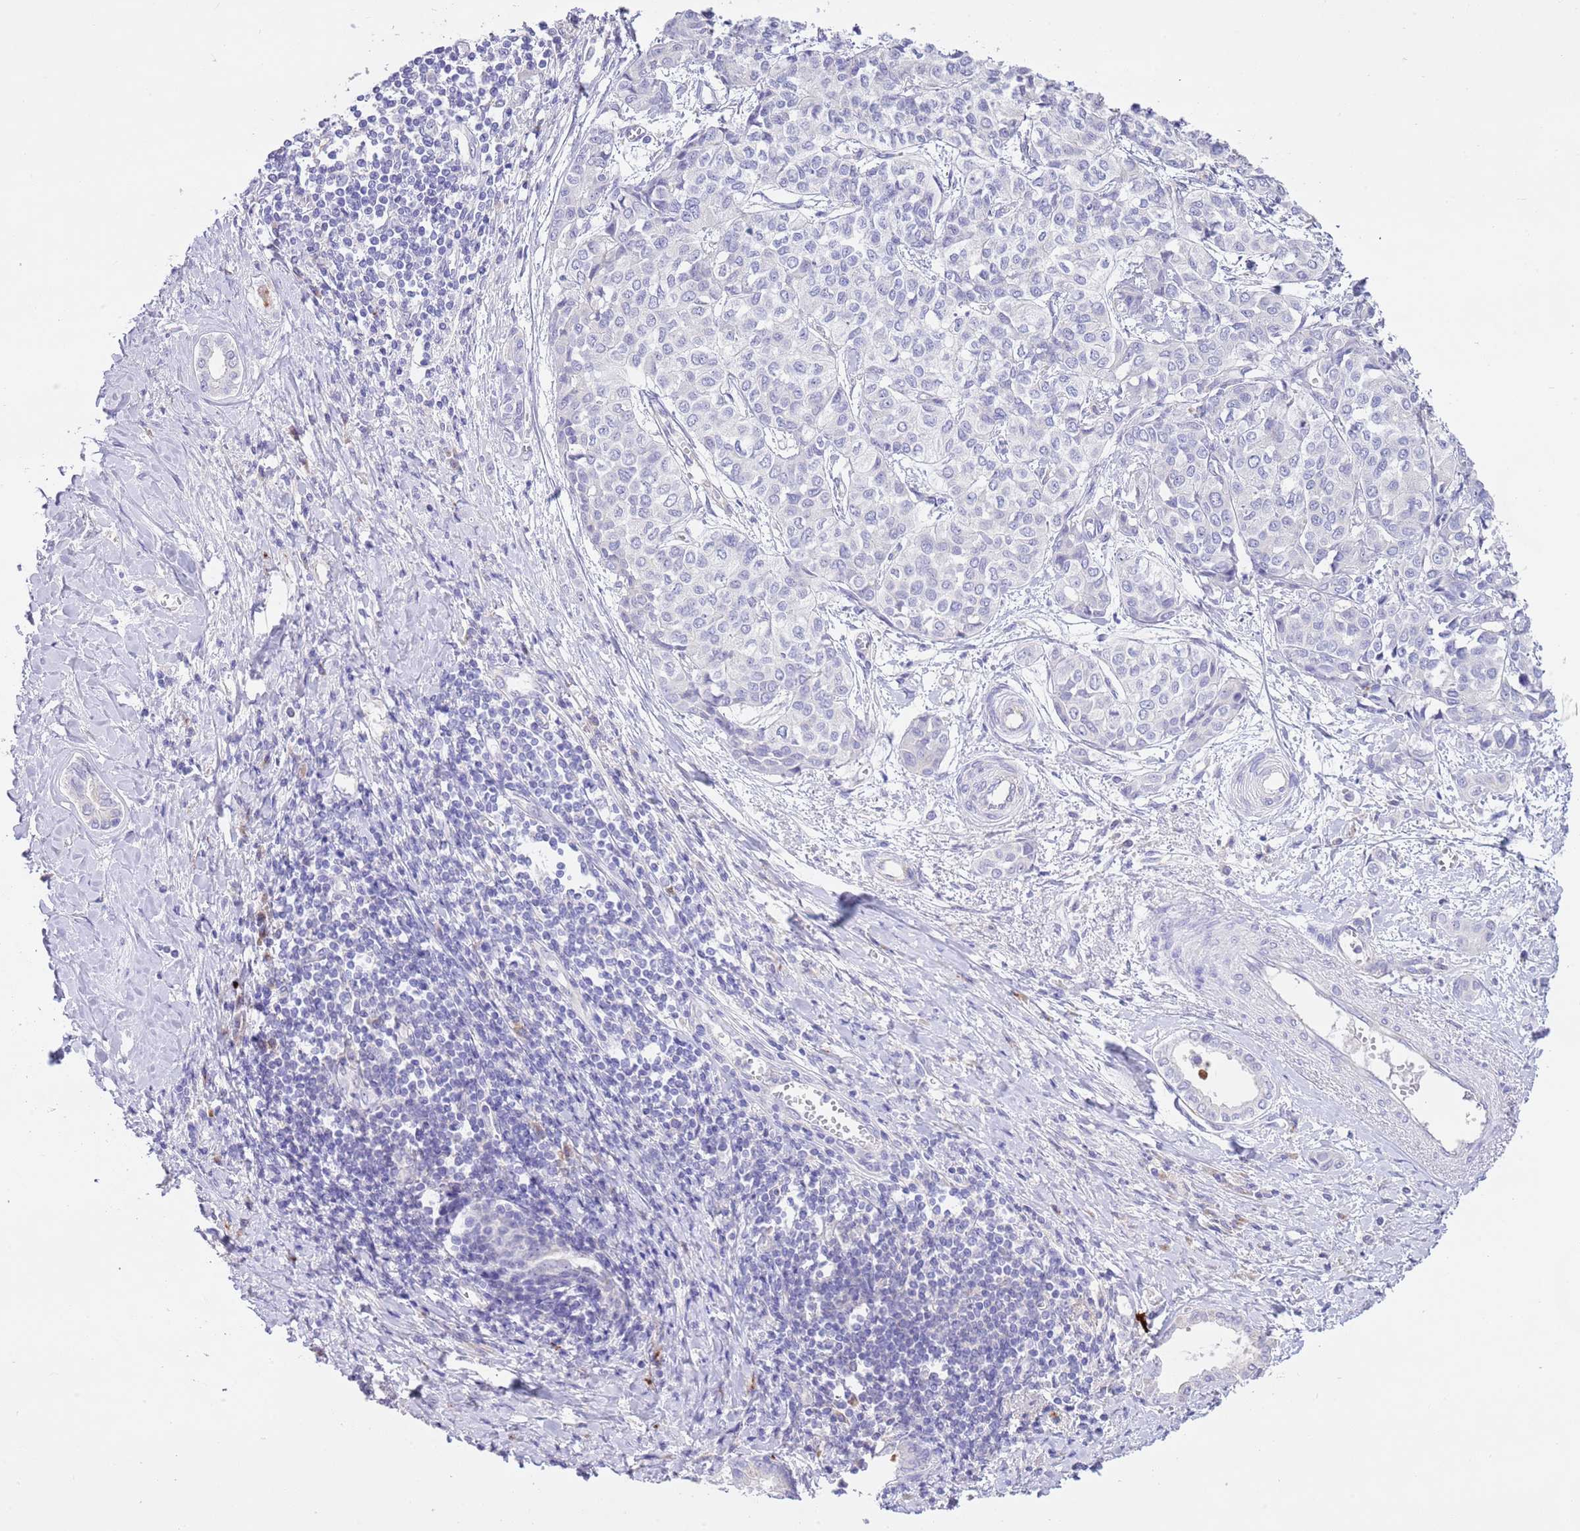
{"staining": {"intensity": "negative", "quantity": "none", "location": "none"}, "tissue": "liver cancer", "cell_type": "Tumor cells", "image_type": "cancer", "snomed": [{"axis": "morphology", "description": "Cholangiocarcinoma"}, {"axis": "topography", "description": "Liver"}], "caption": "DAB immunohistochemical staining of liver cancer demonstrates no significant positivity in tumor cells. The staining was performed using DAB to visualize the protein expression in brown, while the nuclei were stained in blue with hematoxylin (Magnification: 20x).", "gene": "CLEC2A", "patient": {"sex": "female", "age": 77}}